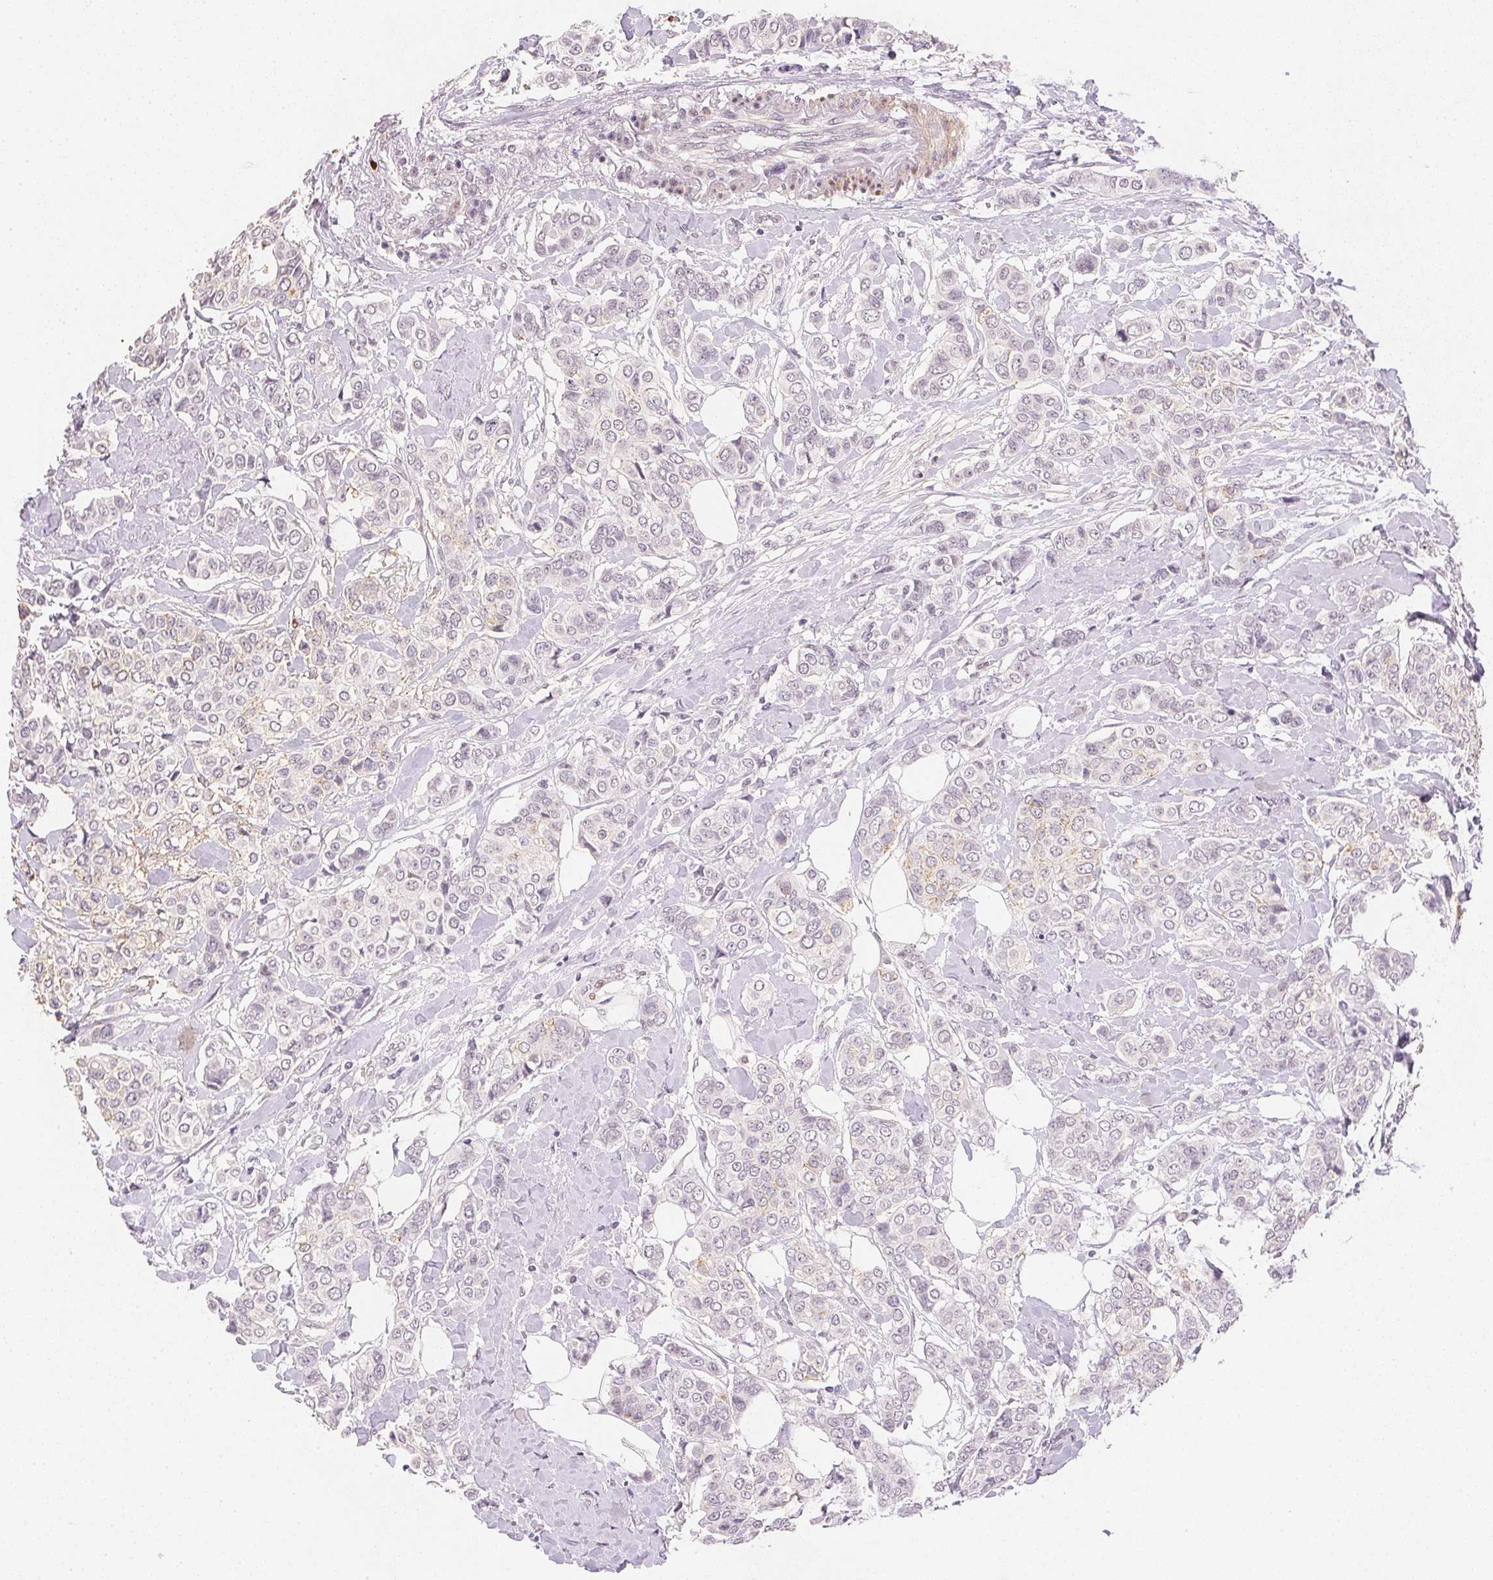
{"staining": {"intensity": "weak", "quantity": "<25%", "location": "cytoplasmic/membranous"}, "tissue": "breast cancer", "cell_type": "Tumor cells", "image_type": "cancer", "snomed": [{"axis": "morphology", "description": "Lobular carcinoma"}, {"axis": "topography", "description": "Breast"}], "caption": "Photomicrograph shows no protein expression in tumor cells of lobular carcinoma (breast) tissue. (DAB immunohistochemistry visualized using brightfield microscopy, high magnification).", "gene": "SMTN", "patient": {"sex": "female", "age": 51}}